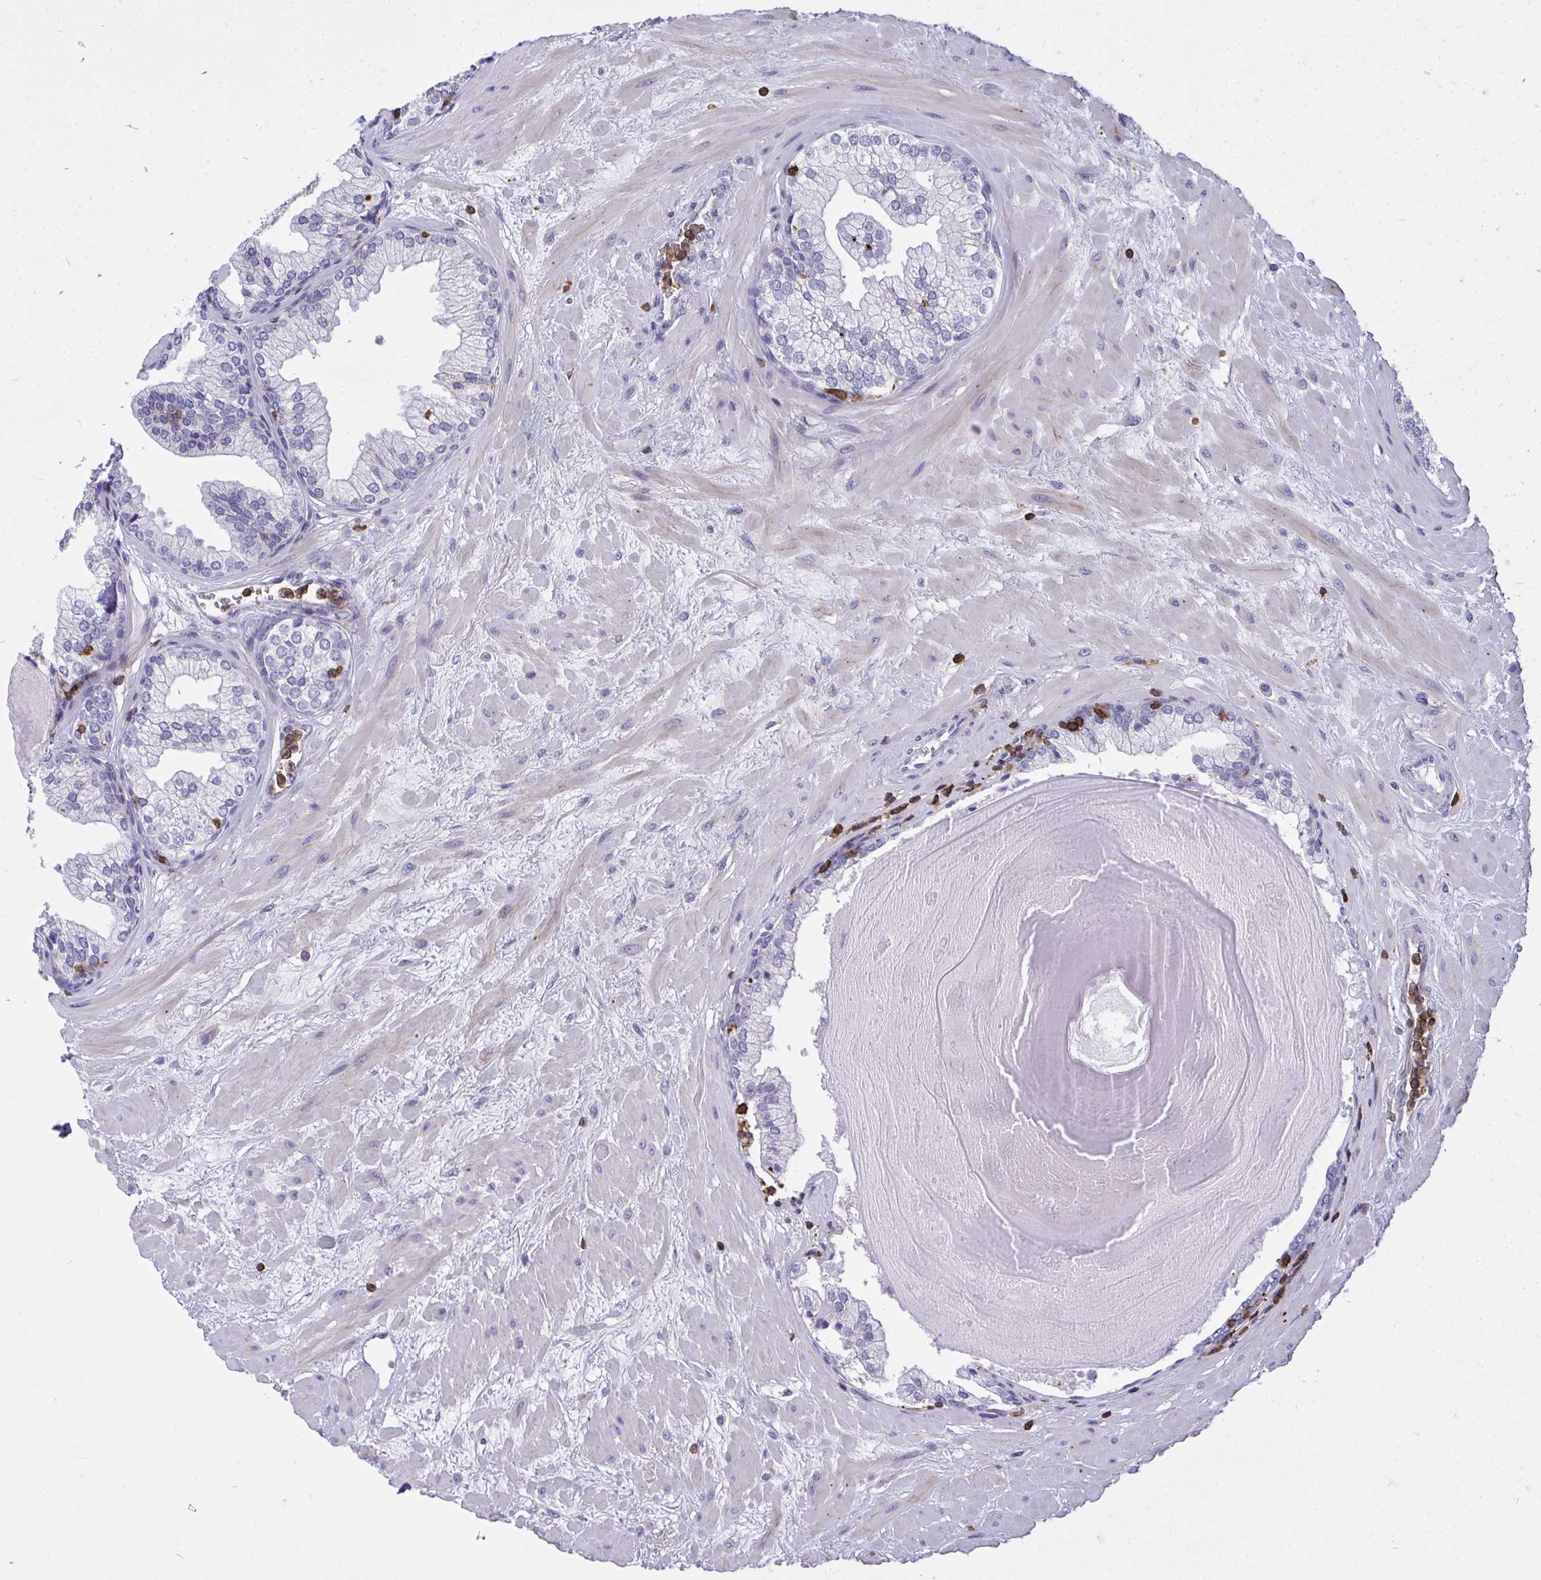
{"staining": {"intensity": "moderate", "quantity": "25%-75%", "location": "cytoplasmic/membranous"}, "tissue": "prostate", "cell_type": "Glandular cells", "image_type": "normal", "snomed": [{"axis": "morphology", "description": "Normal tissue, NOS"}, {"axis": "topography", "description": "Prostate"}, {"axis": "topography", "description": "Peripheral nerve tissue"}], "caption": "Immunohistochemical staining of unremarkable human prostate reveals medium levels of moderate cytoplasmic/membranous expression in approximately 25%-75% of glandular cells.", "gene": "AP5M1", "patient": {"sex": "male", "age": 61}}